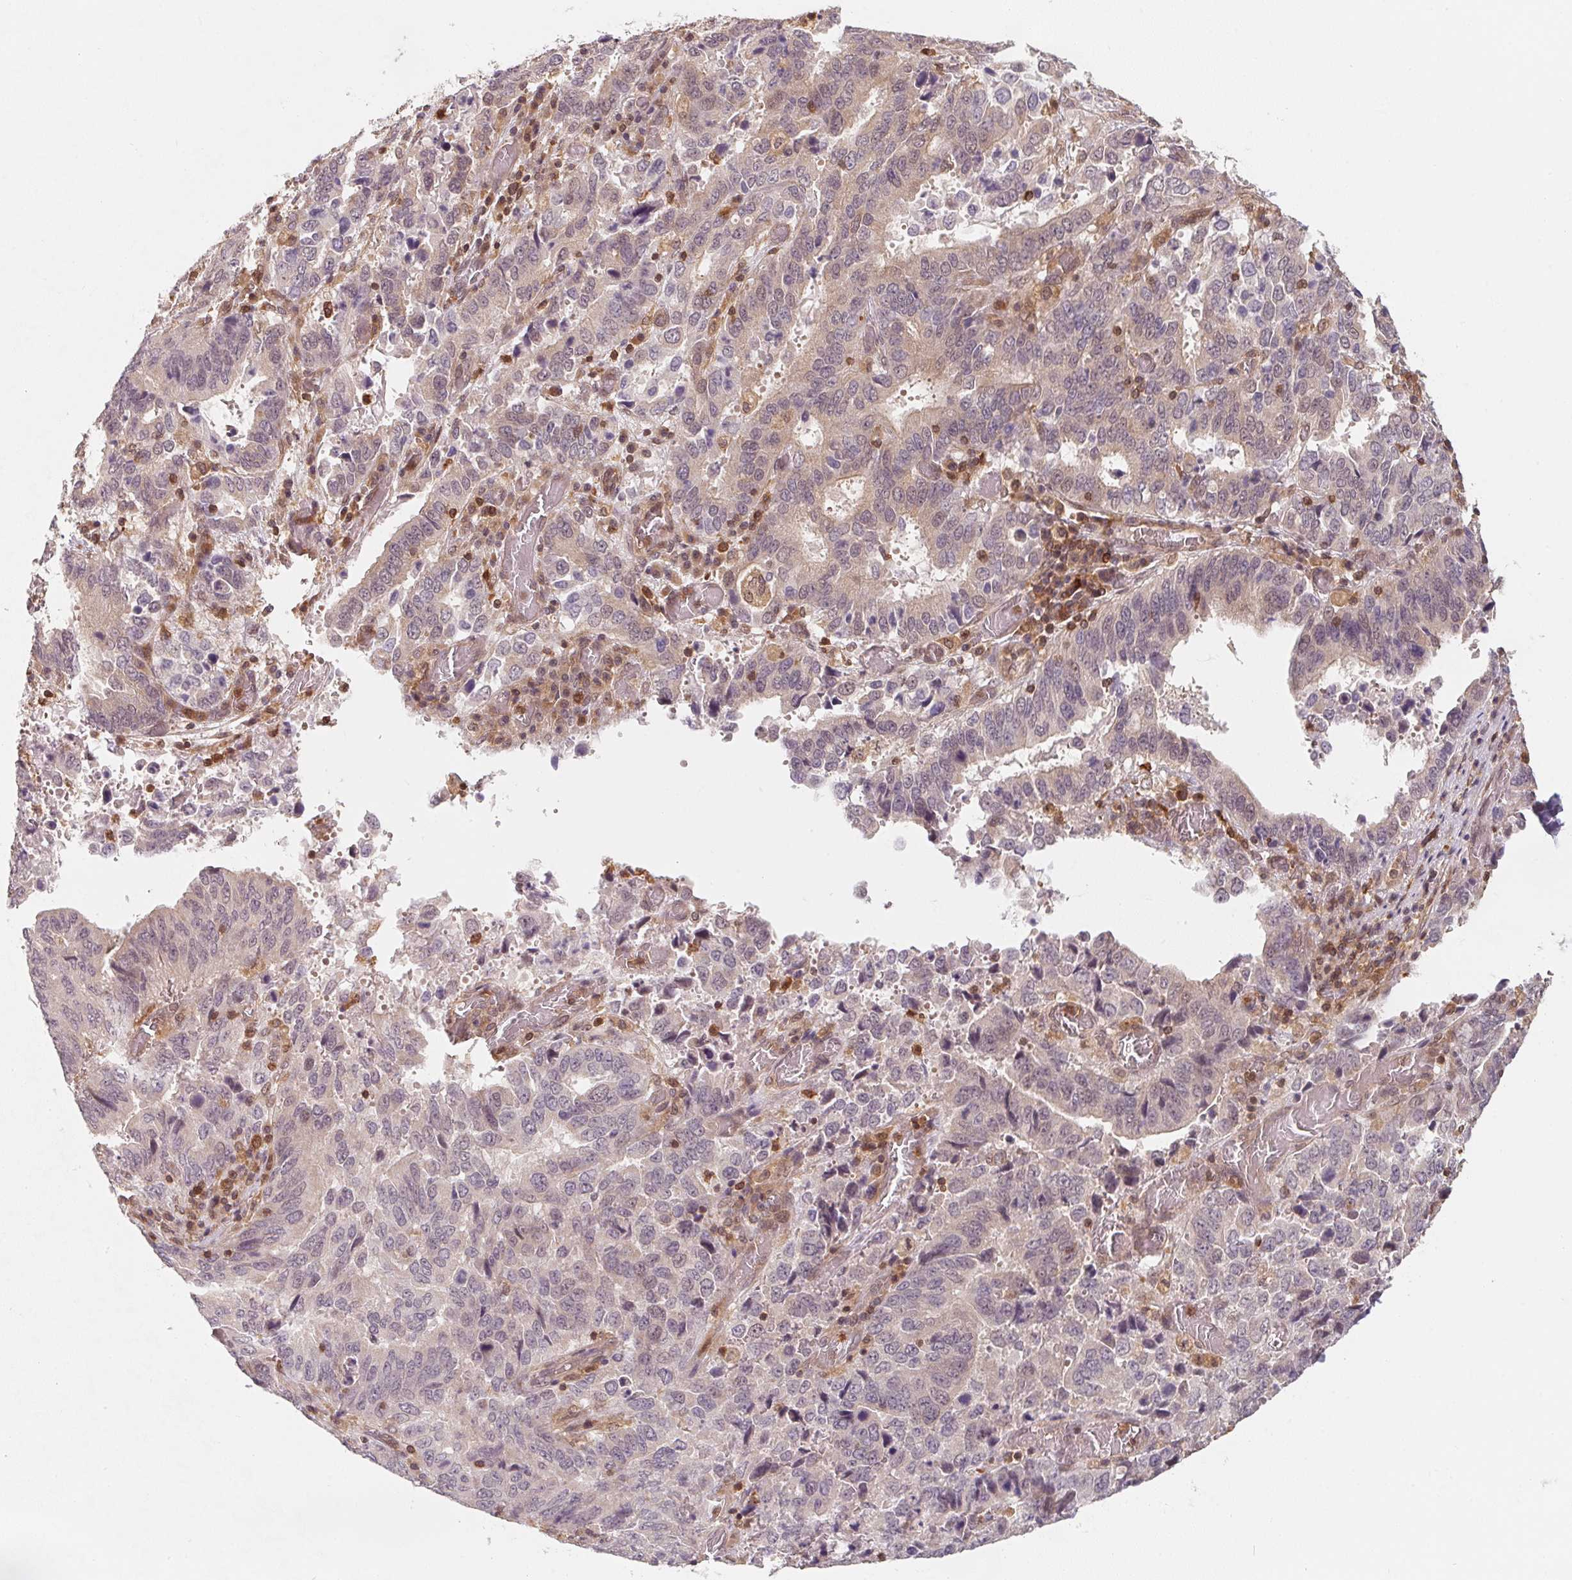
{"staining": {"intensity": "negative", "quantity": "none", "location": "none"}, "tissue": "stomach cancer", "cell_type": "Tumor cells", "image_type": "cancer", "snomed": [{"axis": "morphology", "description": "Adenocarcinoma, NOS"}, {"axis": "topography", "description": "Stomach, upper"}], "caption": "Immunohistochemistry photomicrograph of adenocarcinoma (stomach) stained for a protein (brown), which demonstrates no staining in tumor cells.", "gene": "ANKRD13A", "patient": {"sex": "male", "age": 74}}